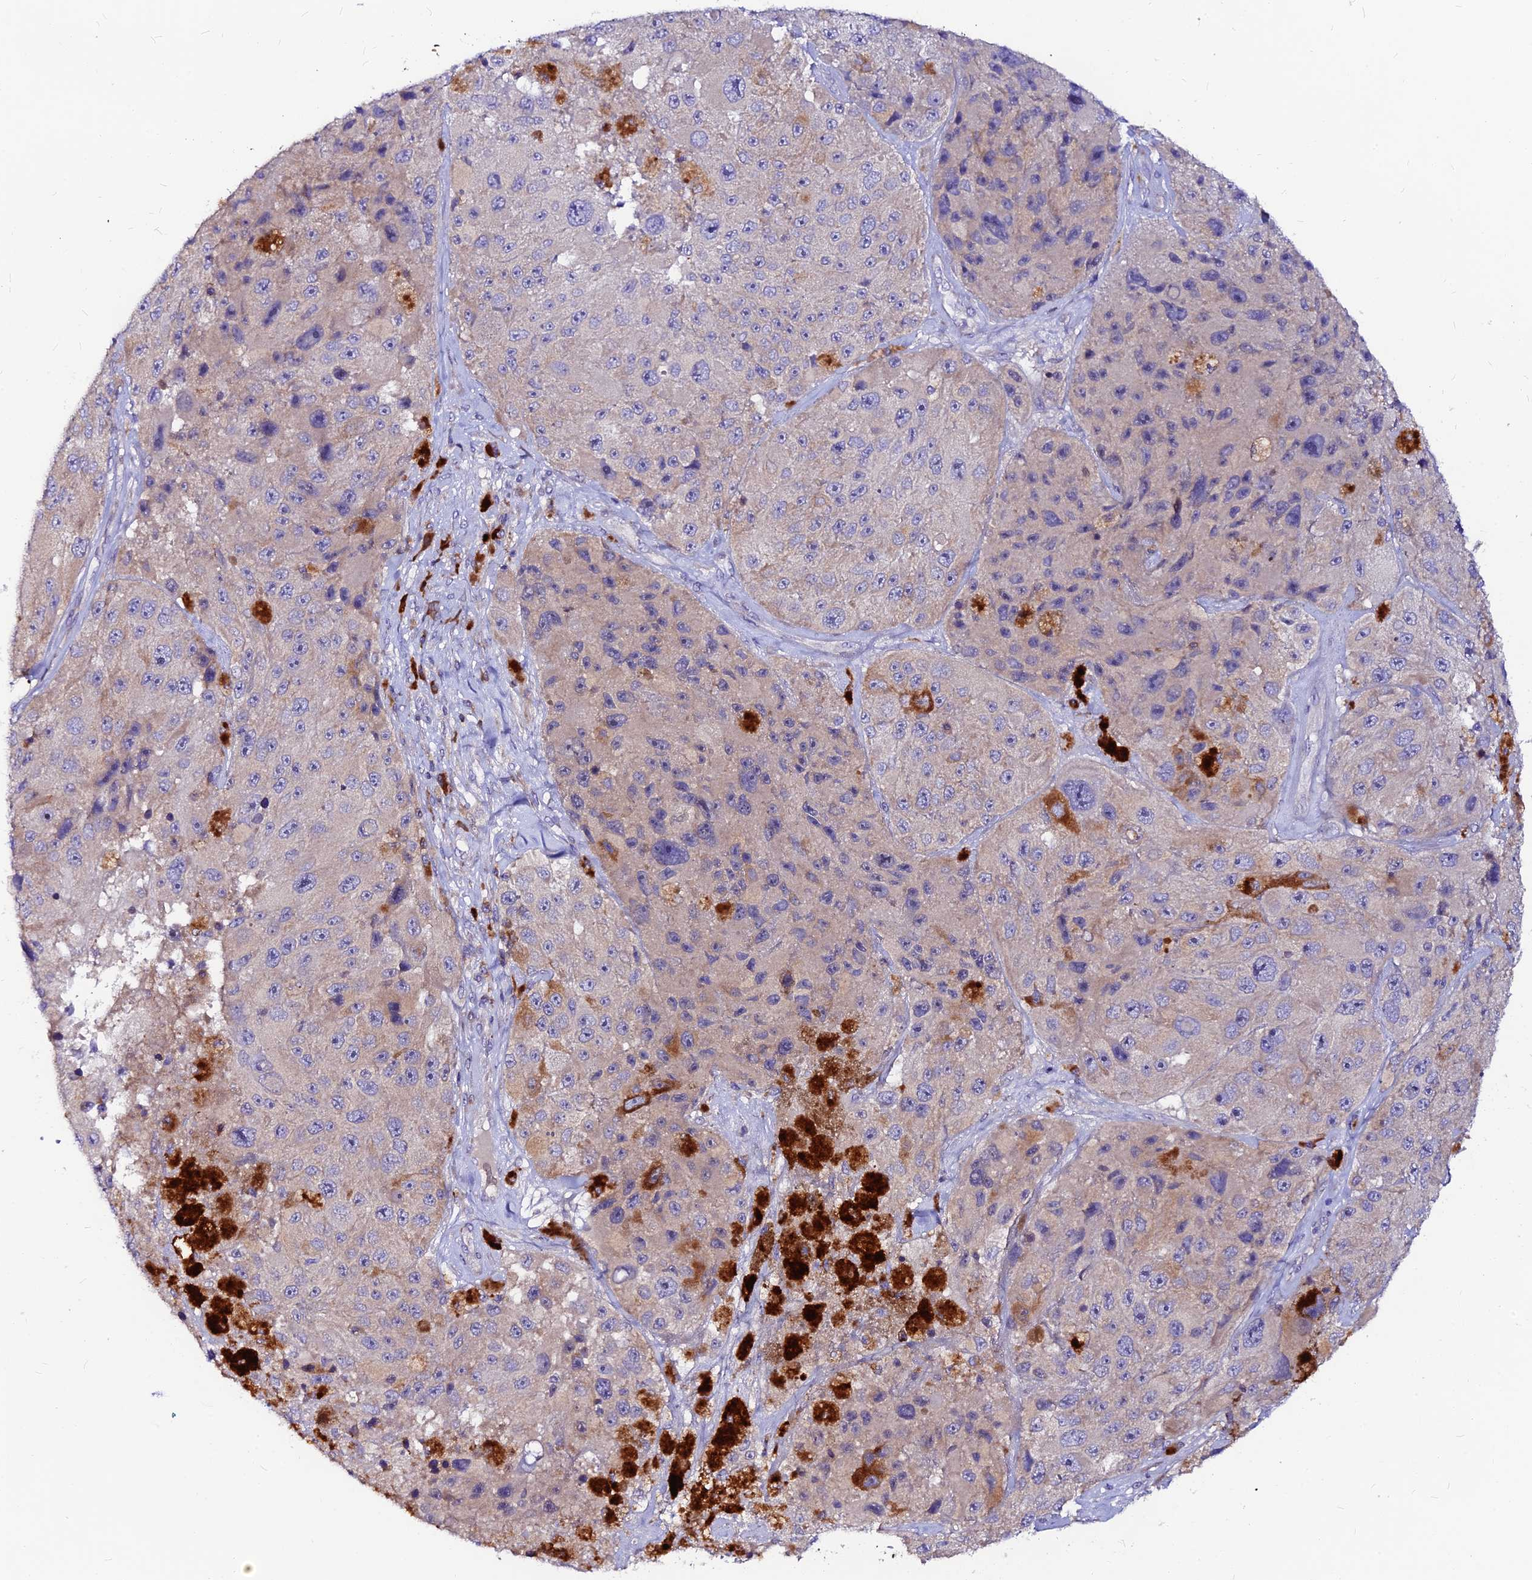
{"staining": {"intensity": "weak", "quantity": "<25%", "location": "cytoplasmic/membranous"}, "tissue": "melanoma", "cell_type": "Tumor cells", "image_type": "cancer", "snomed": [{"axis": "morphology", "description": "Malignant melanoma, Metastatic site"}, {"axis": "topography", "description": "Lymph node"}], "caption": "The immunohistochemistry (IHC) histopathology image has no significant staining in tumor cells of malignant melanoma (metastatic site) tissue.", "gene": "DENND2D", "patient": {"sex": "male", "age": 62}}